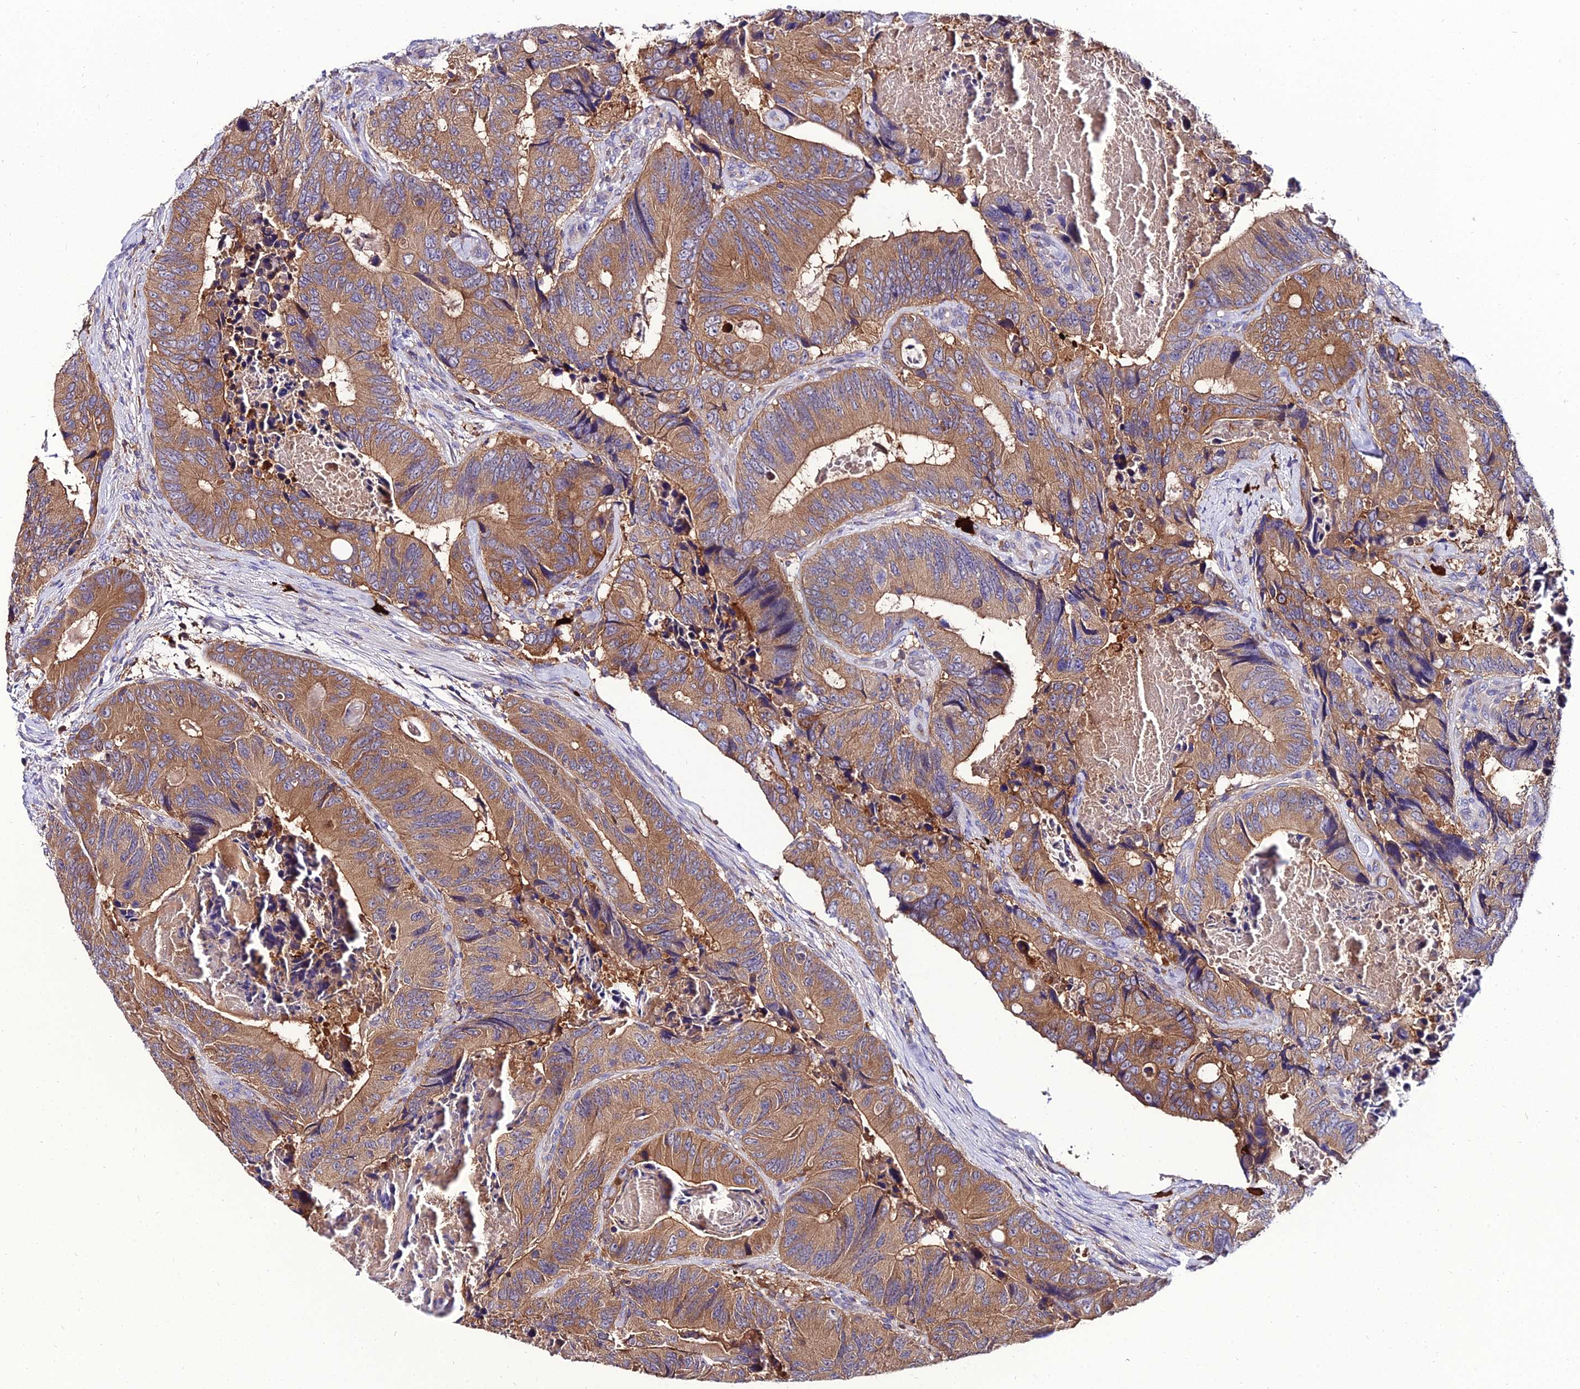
{"staining": {"intensity": "moderate", "quantity": ">75%", "location": "cytoplasmic/membranous"}, "tissue": "colorectal cancer", "cell_type": "Tumor cells", "image_type": "cancer", "snomed": [{"axis": "morphology", "description": "Adenocarcinoma, NOS"}, {"axis": "topography", "description": "Colon"}], "caption": "Immunohistochemical staining of colorectal cancer (adenocarcinoma) shows moderate cytoplasmic/membranous protein positivity in approximately >75% of tumor cells.", "gene": "C2orf69", "patient": {"sex": "male", "age": 84}}